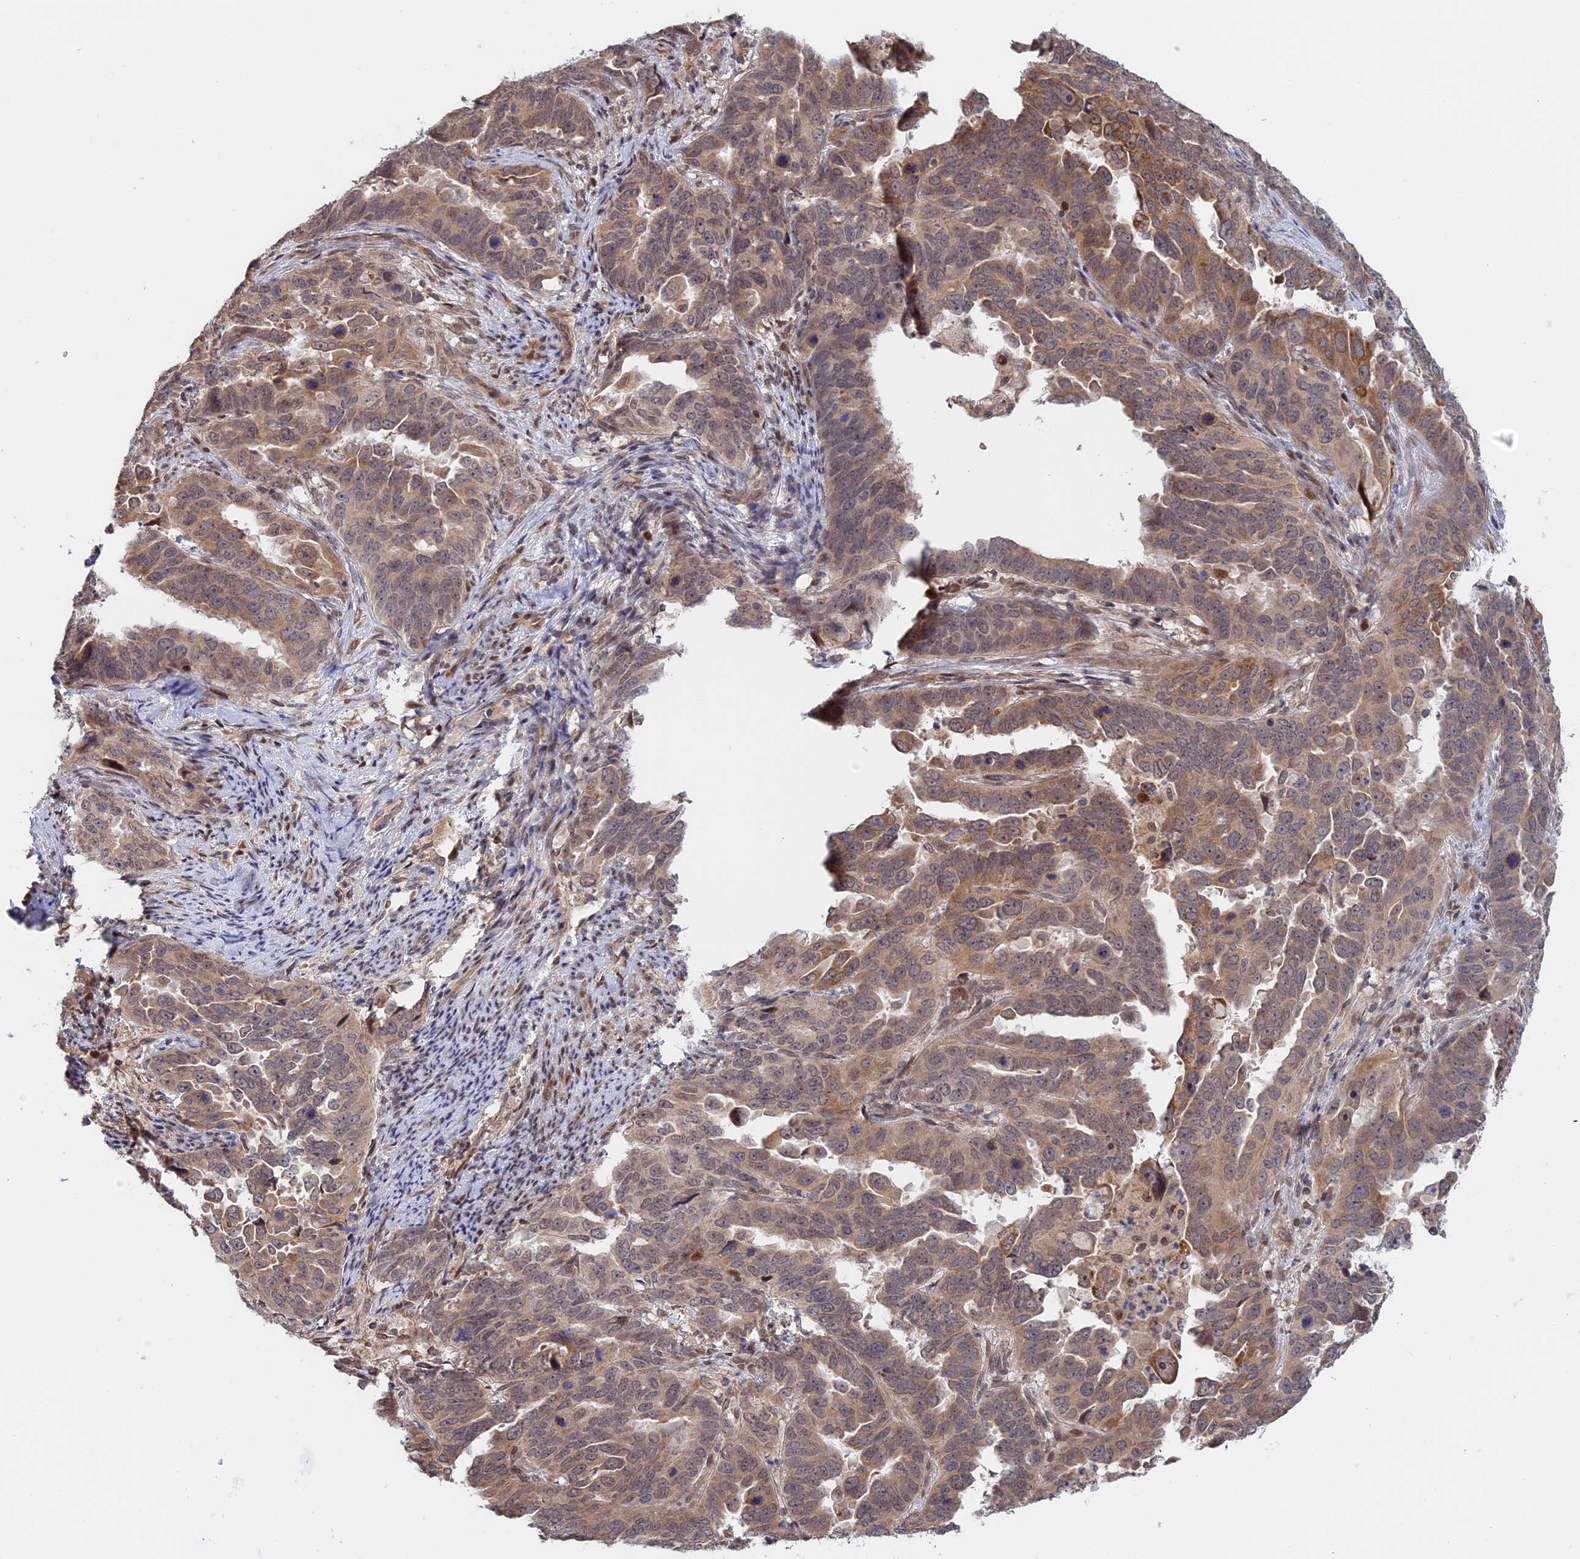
{"staining": {"intensity": "moderate", "quantity": "<25%", "location": "cytoplasmic/membranous,nuclear"}, "tissue": "endometrial cancer", "cell_type": "Tumor cells", "image_type": "cancer", "snomed": [{"axis": "morphology", "description": "Adenocarcinoma, NOS"}, {"axis": "topography", "description": "Endometrium"}], "caption": "DAB (3,3'-diaminobenzidine) immunohistochemical staining of human endometrial adenocarcinoma shows moderate cytoplasmic/membranous and nuclear protein staining in about <25% of tumor cells. (IHC, brightfield microscopy, high magnification).", "gene": "GSKIP", "patient": {"sex": "female", "age": 65}}